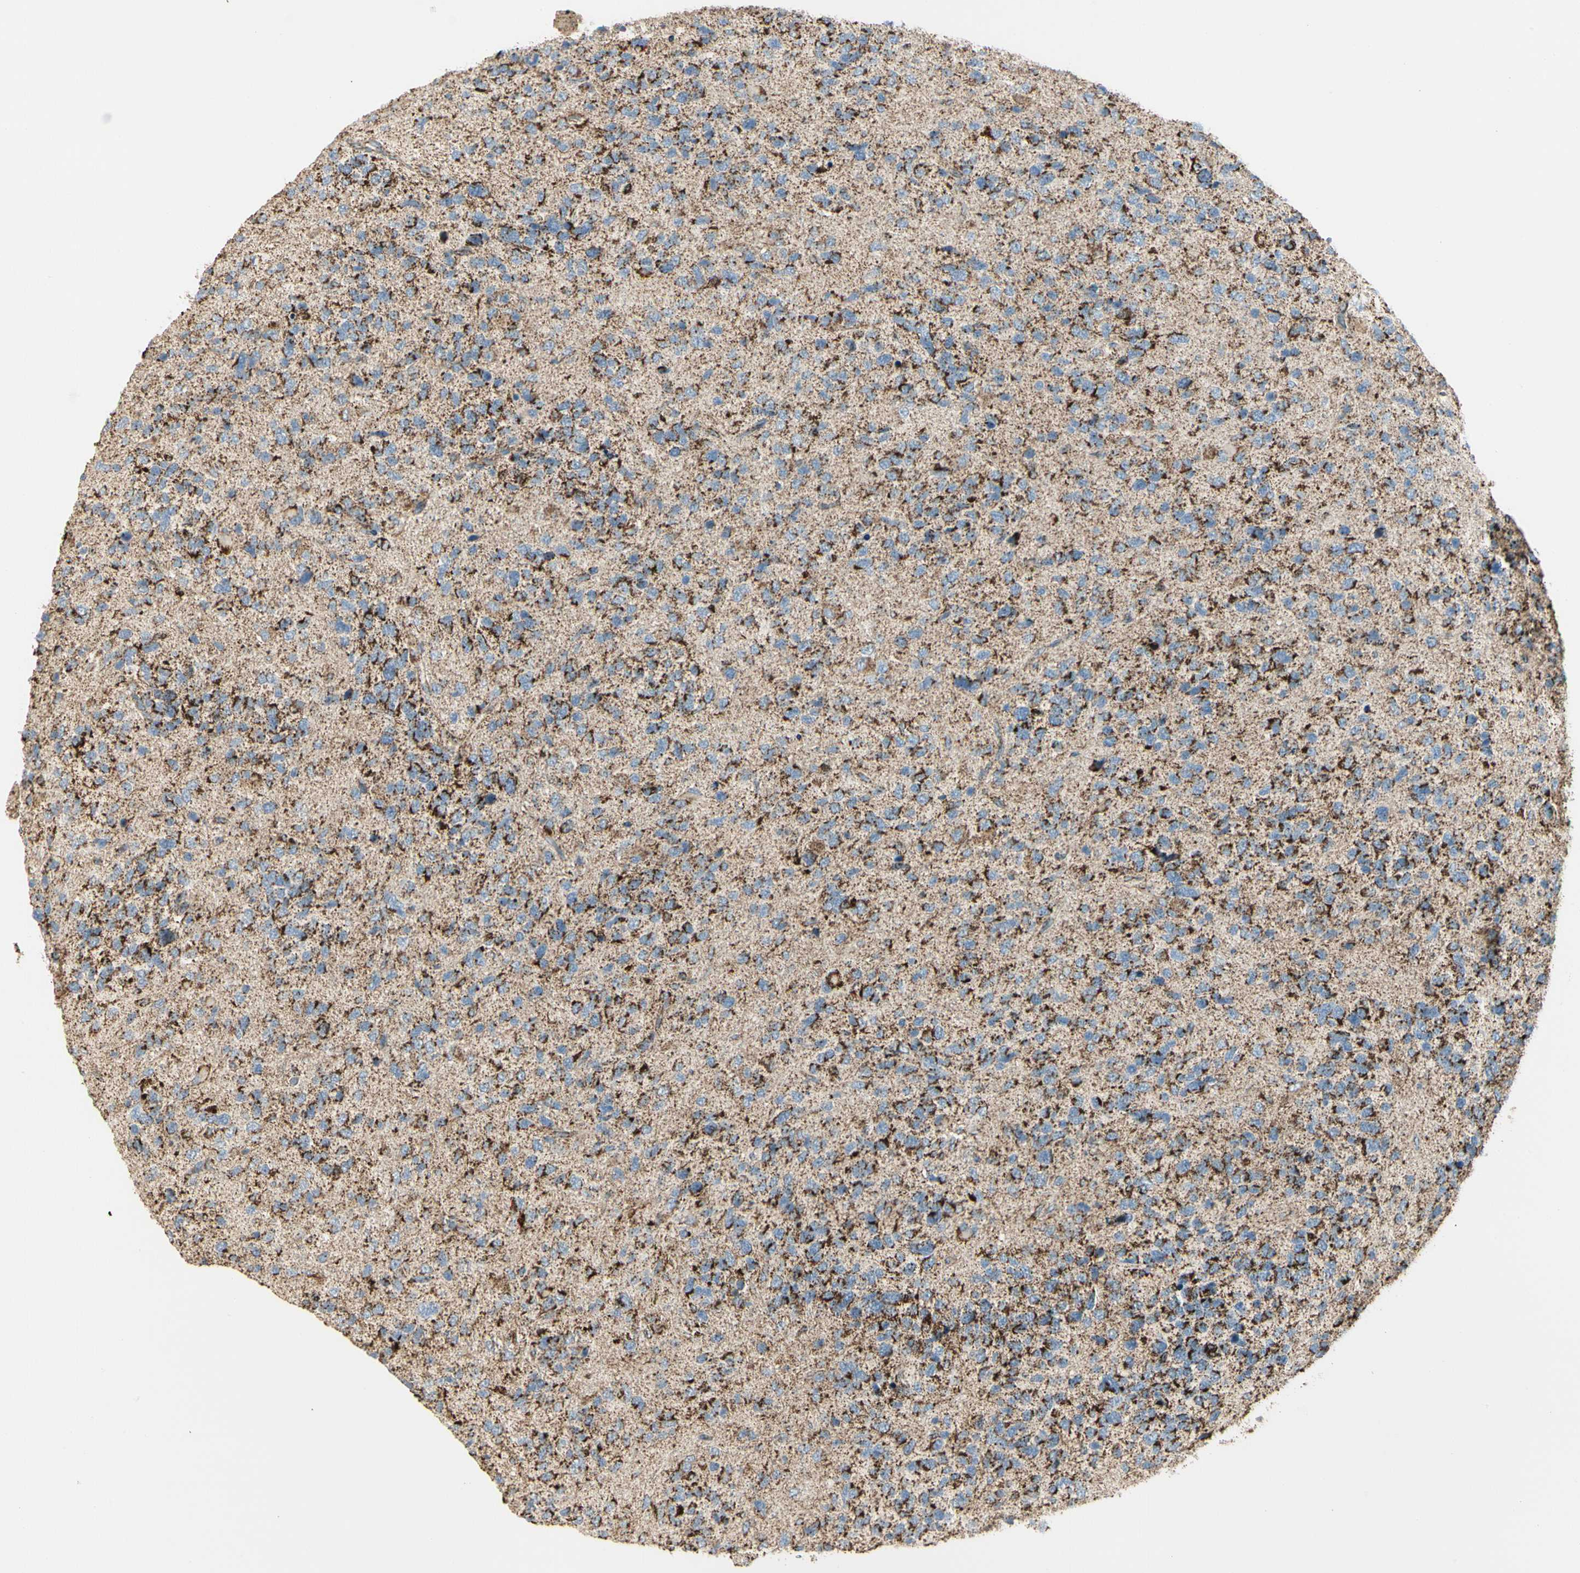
{"staining": {"intensity": "moderate", "quantity": ">75%", "location": "cytoplasmic/membranous"}, "tissue": "glioma", "cell_type": "Tumor cells", "image_type": "cancer", "snomed": [{"axis": "morphology", "description": "Glioma, malignant, High grade"}, {"axis": "topography", "description": "Brain"}], "caption": "High-power microscopy captured an immunohistochemistry (IHC) image of glioma, revealing moderate cytoplasmic/membranous positivity in approximately >75% of tumor cells. (DAB IHC, brown staining for protein, blue staining for nuclei).", "gene": "ME2", "patient": {"sex": "female", "age": 58}}